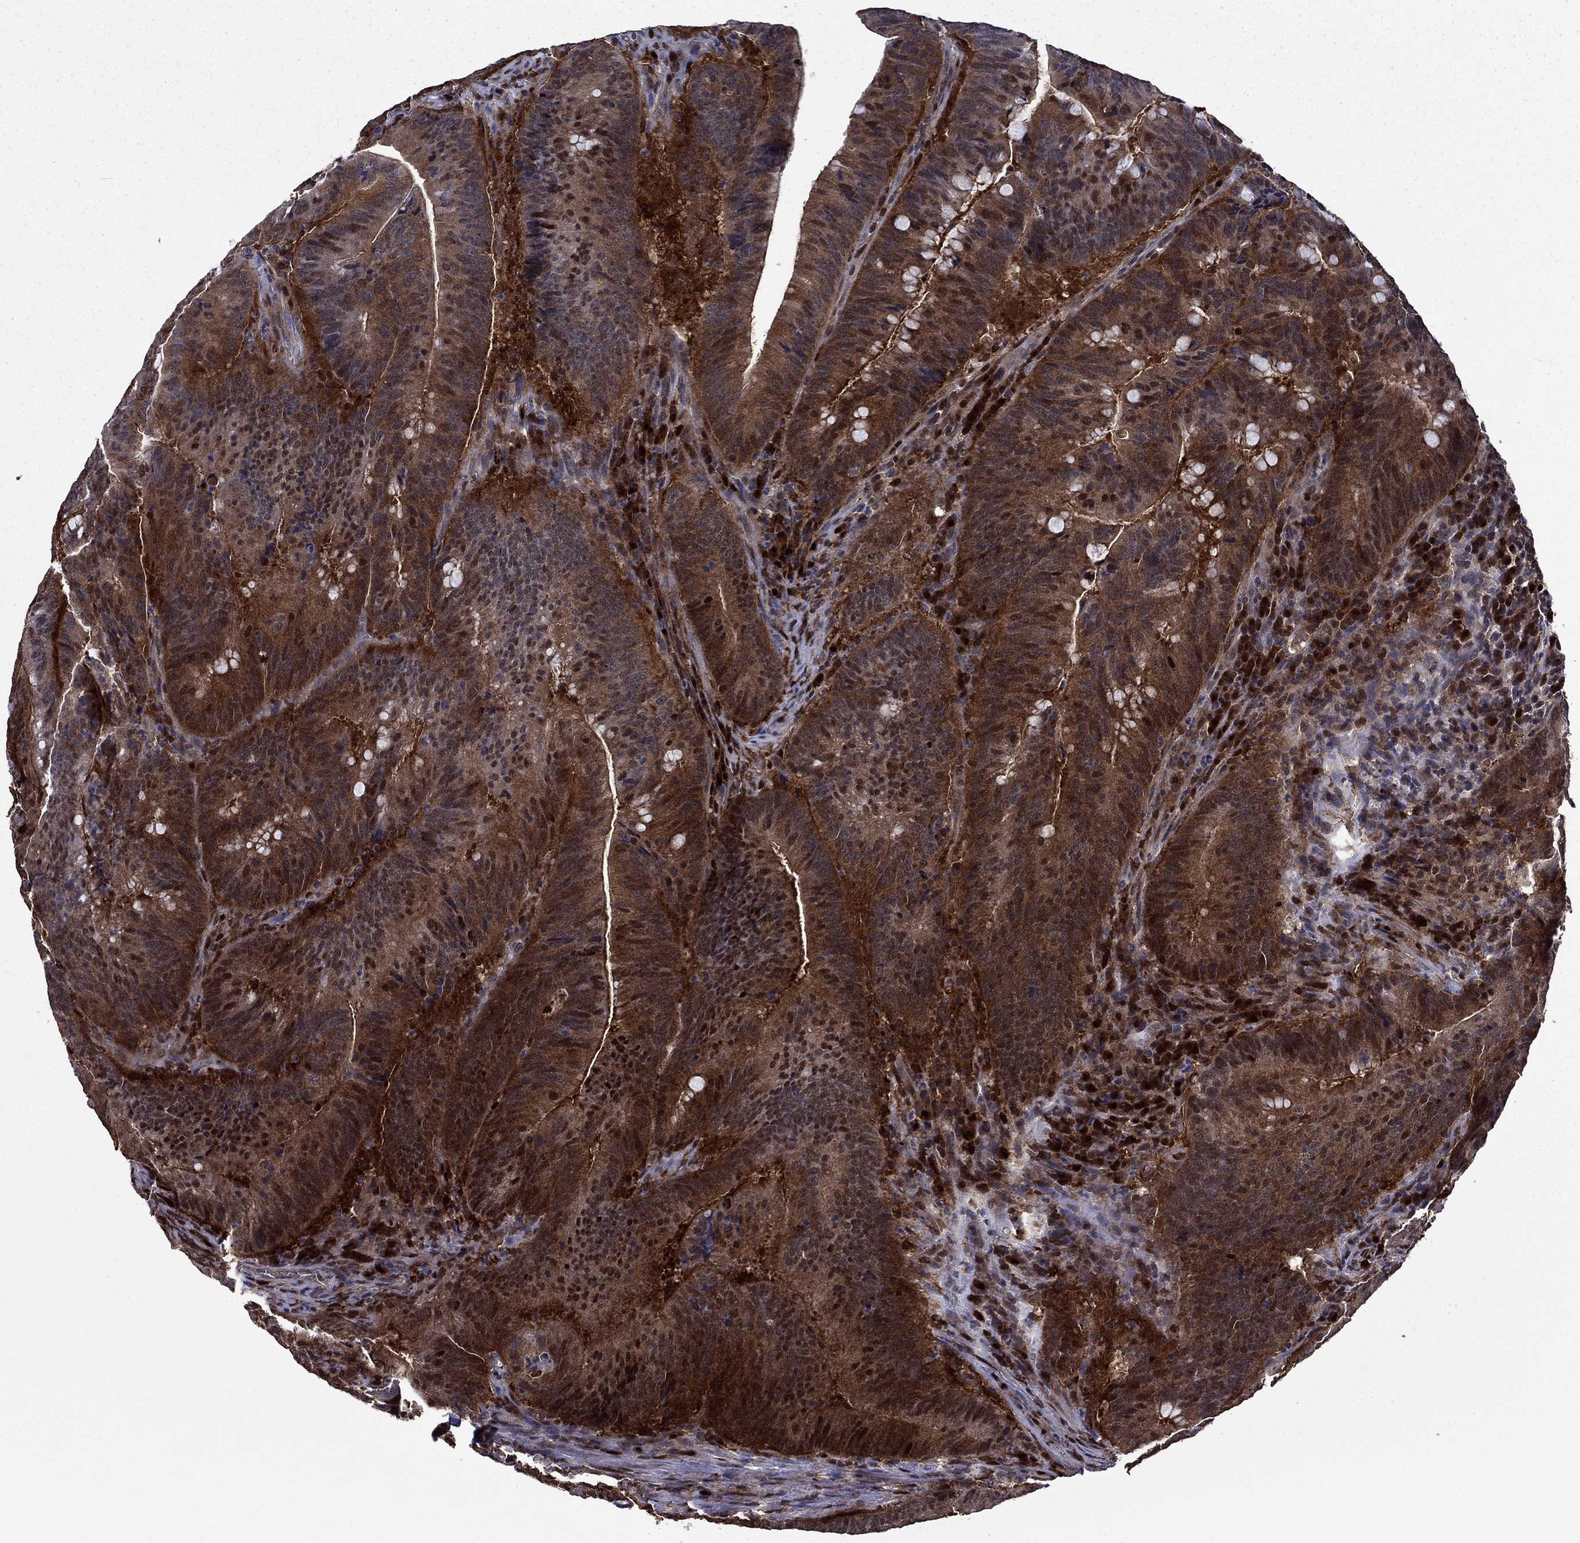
{"staining": {"intensity": "strong", "quantity": "<25%", "location": "cytoplasmic/membranous,nuclear"}, "tissue": "colorectal cancer", "cell_type": "Tumor cells", "image_type": "cancer", "snomed": [{"axis": "morphology", "description": "Adenocarcinoma, NOS"}, {"axis": "topography", "description": "Colon"}], "caption": "Brown immunohistochemical staining in human colorectal cancer displays strong cytoplasmic/membranous and nuclear positivity in about <25% of tumor cells.", "gene": "APPBP2", "patient": {"sex": "female", "age": 87}}